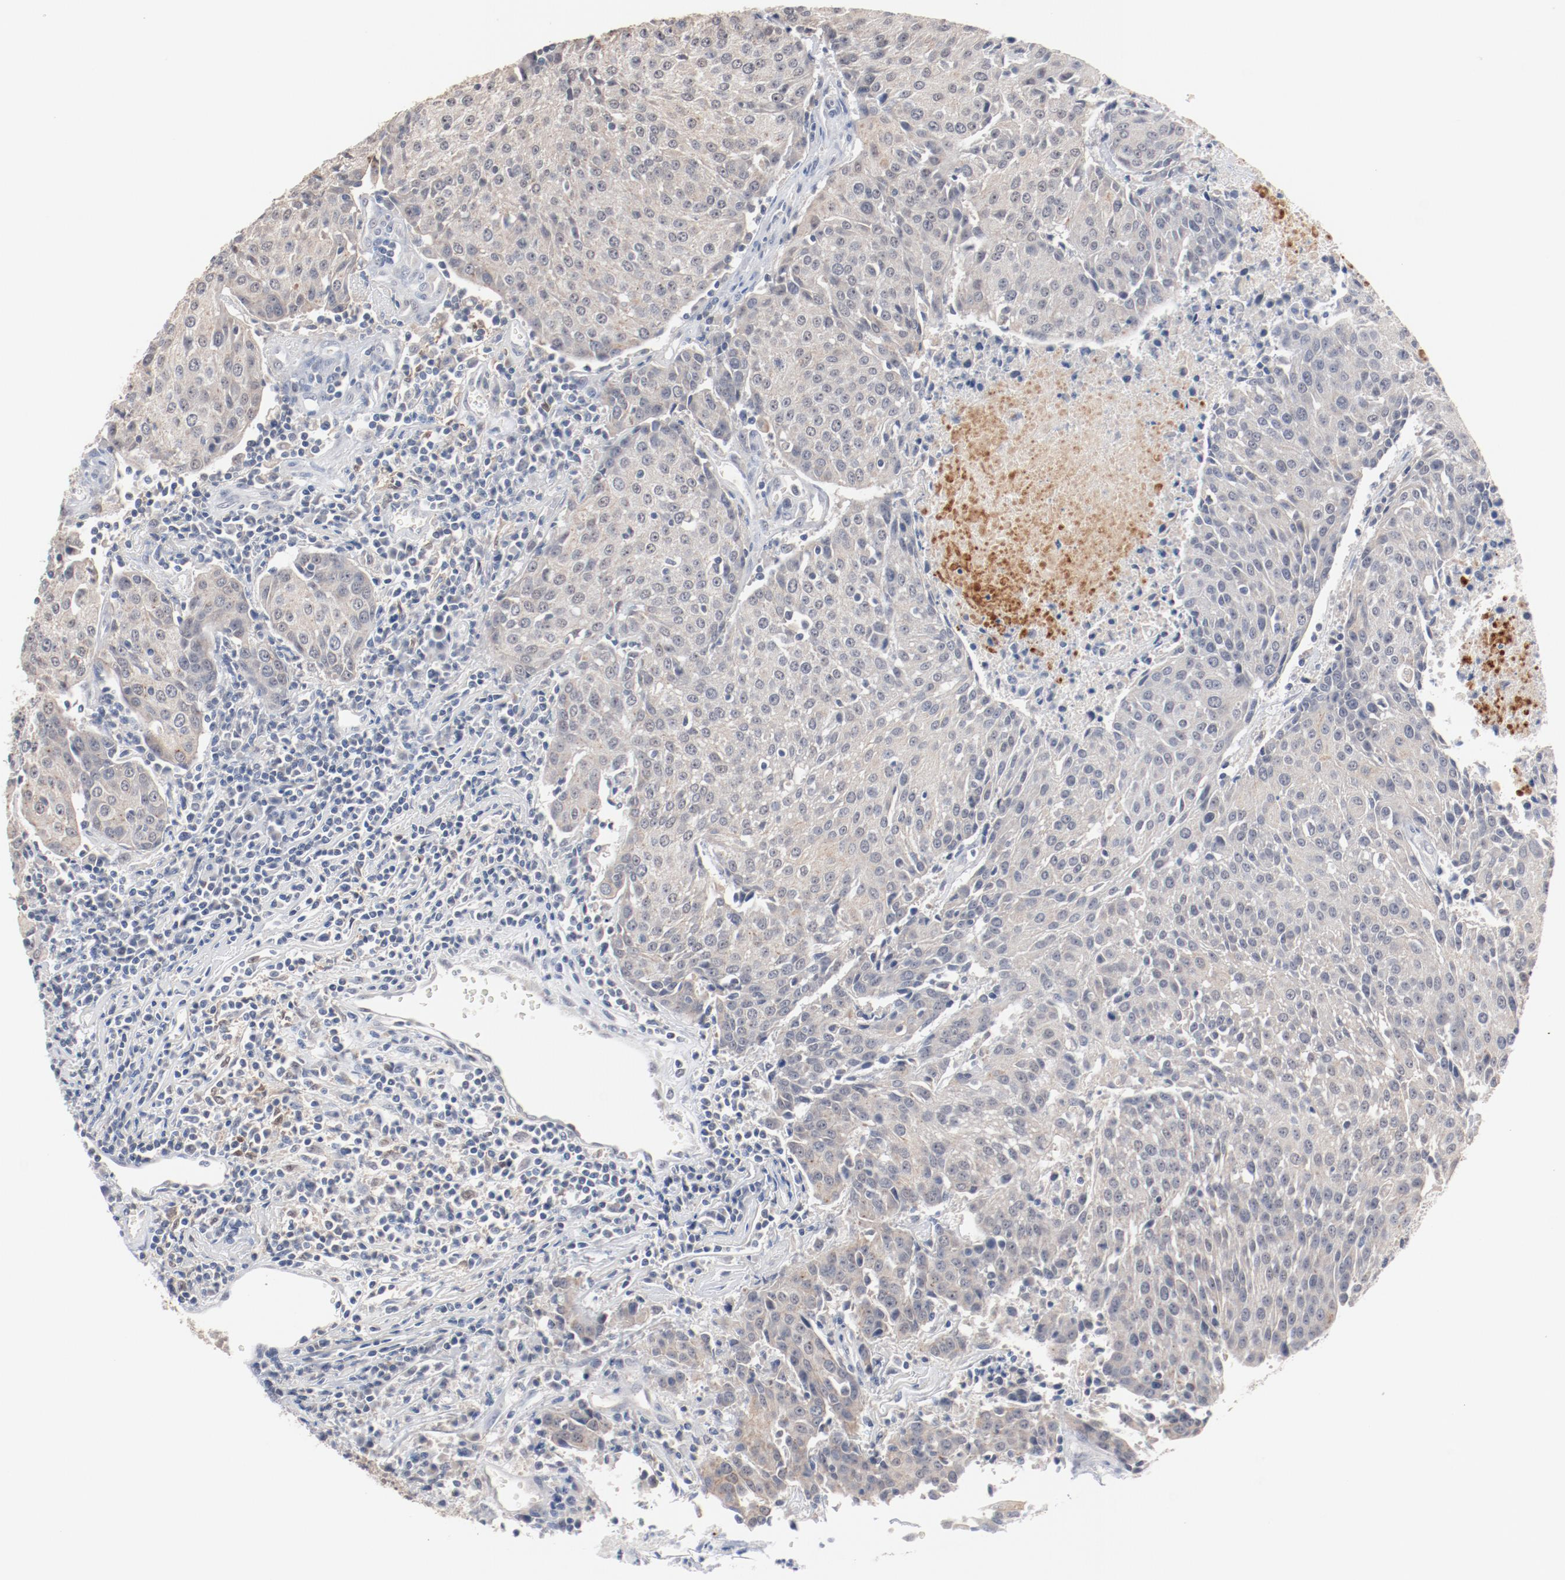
{"staining": {"intensity": "negative", "quantity": "none", "location": "none"}, "tissue": "urothelial cancer", "cell_type": "Tumor cells", "image_type": "cancer", "snomed": [{"axis": "morphology", "description": "Urothelial carcinoma, High grade"}, {"axis": "topography", "description": "Urinary bladder"}], "caption": "High magnification brightfield microscopy of urothelial cancer stained with DAB (3,3'-diaminobenzidine) (brown) and counterstained with hematoxylin (blue): tumor cells show no significant expression.", "gene": "ERICH1", "patient": {"sex": "female", "age": 85}}